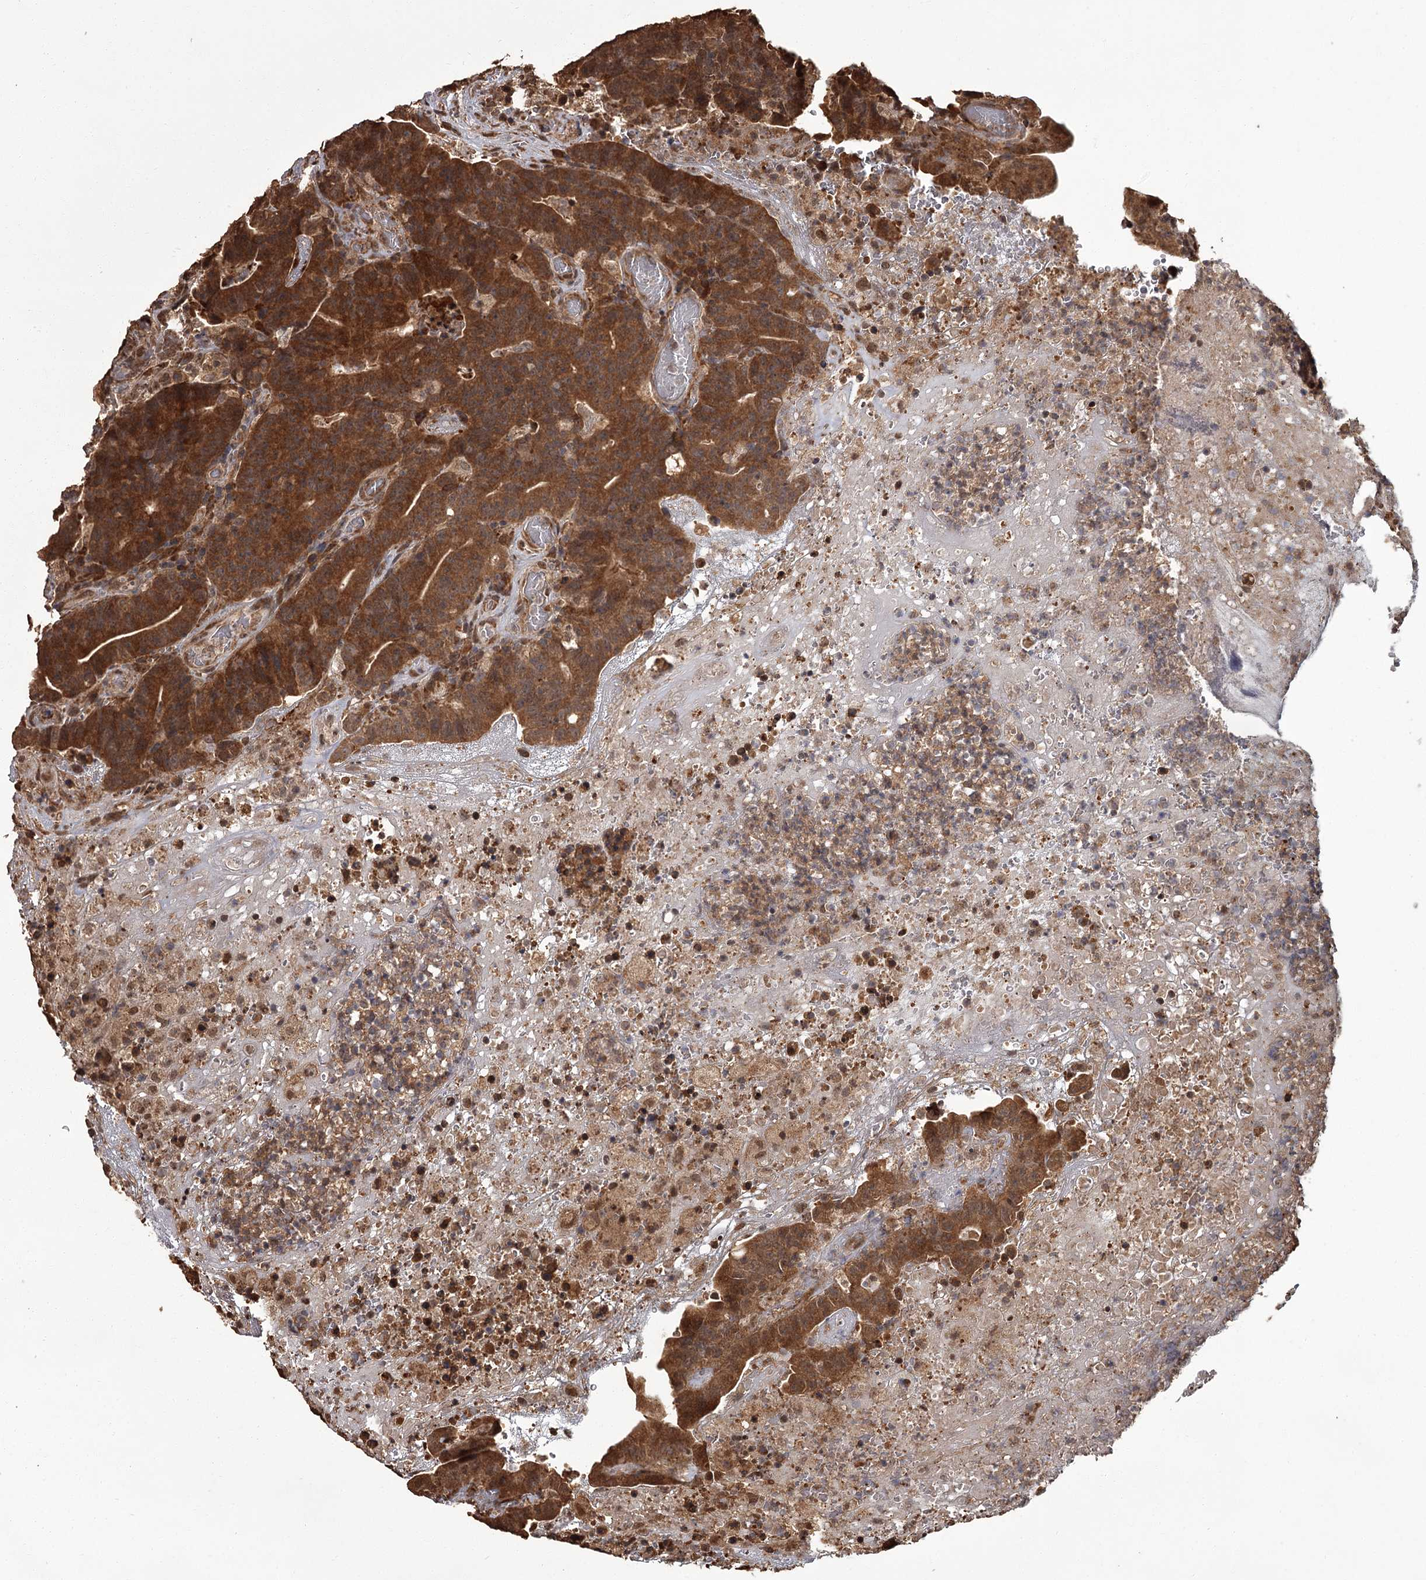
{"staining": {"intensity": "strong", "quantity": ">75%", "location": "cytoplasmic/membranous"}, "tissue": "colorectal cancer", "cell_type": "Tumor cells", "image_type": "cancer", "snomed": [{"axis": "morphology", "description": "Normal tissue, NOS"}, {"axis": "morphology", "description": "Adenocarcinoma, NOS"}, {"axis": "topography", "description": "Colon"}], "caption": "IHC histopathology image of neoplastic tissue: adenocarcinoma (colorectal) stained using IHC reveals high levels of strong protein expression localized specifically in the cytoplasmic/membranous of tumor cells, appearing as a cytoplasmic/membranous brown color.", "gene": "NPRL2", "patient": {"sex": "female", "age": 75}}